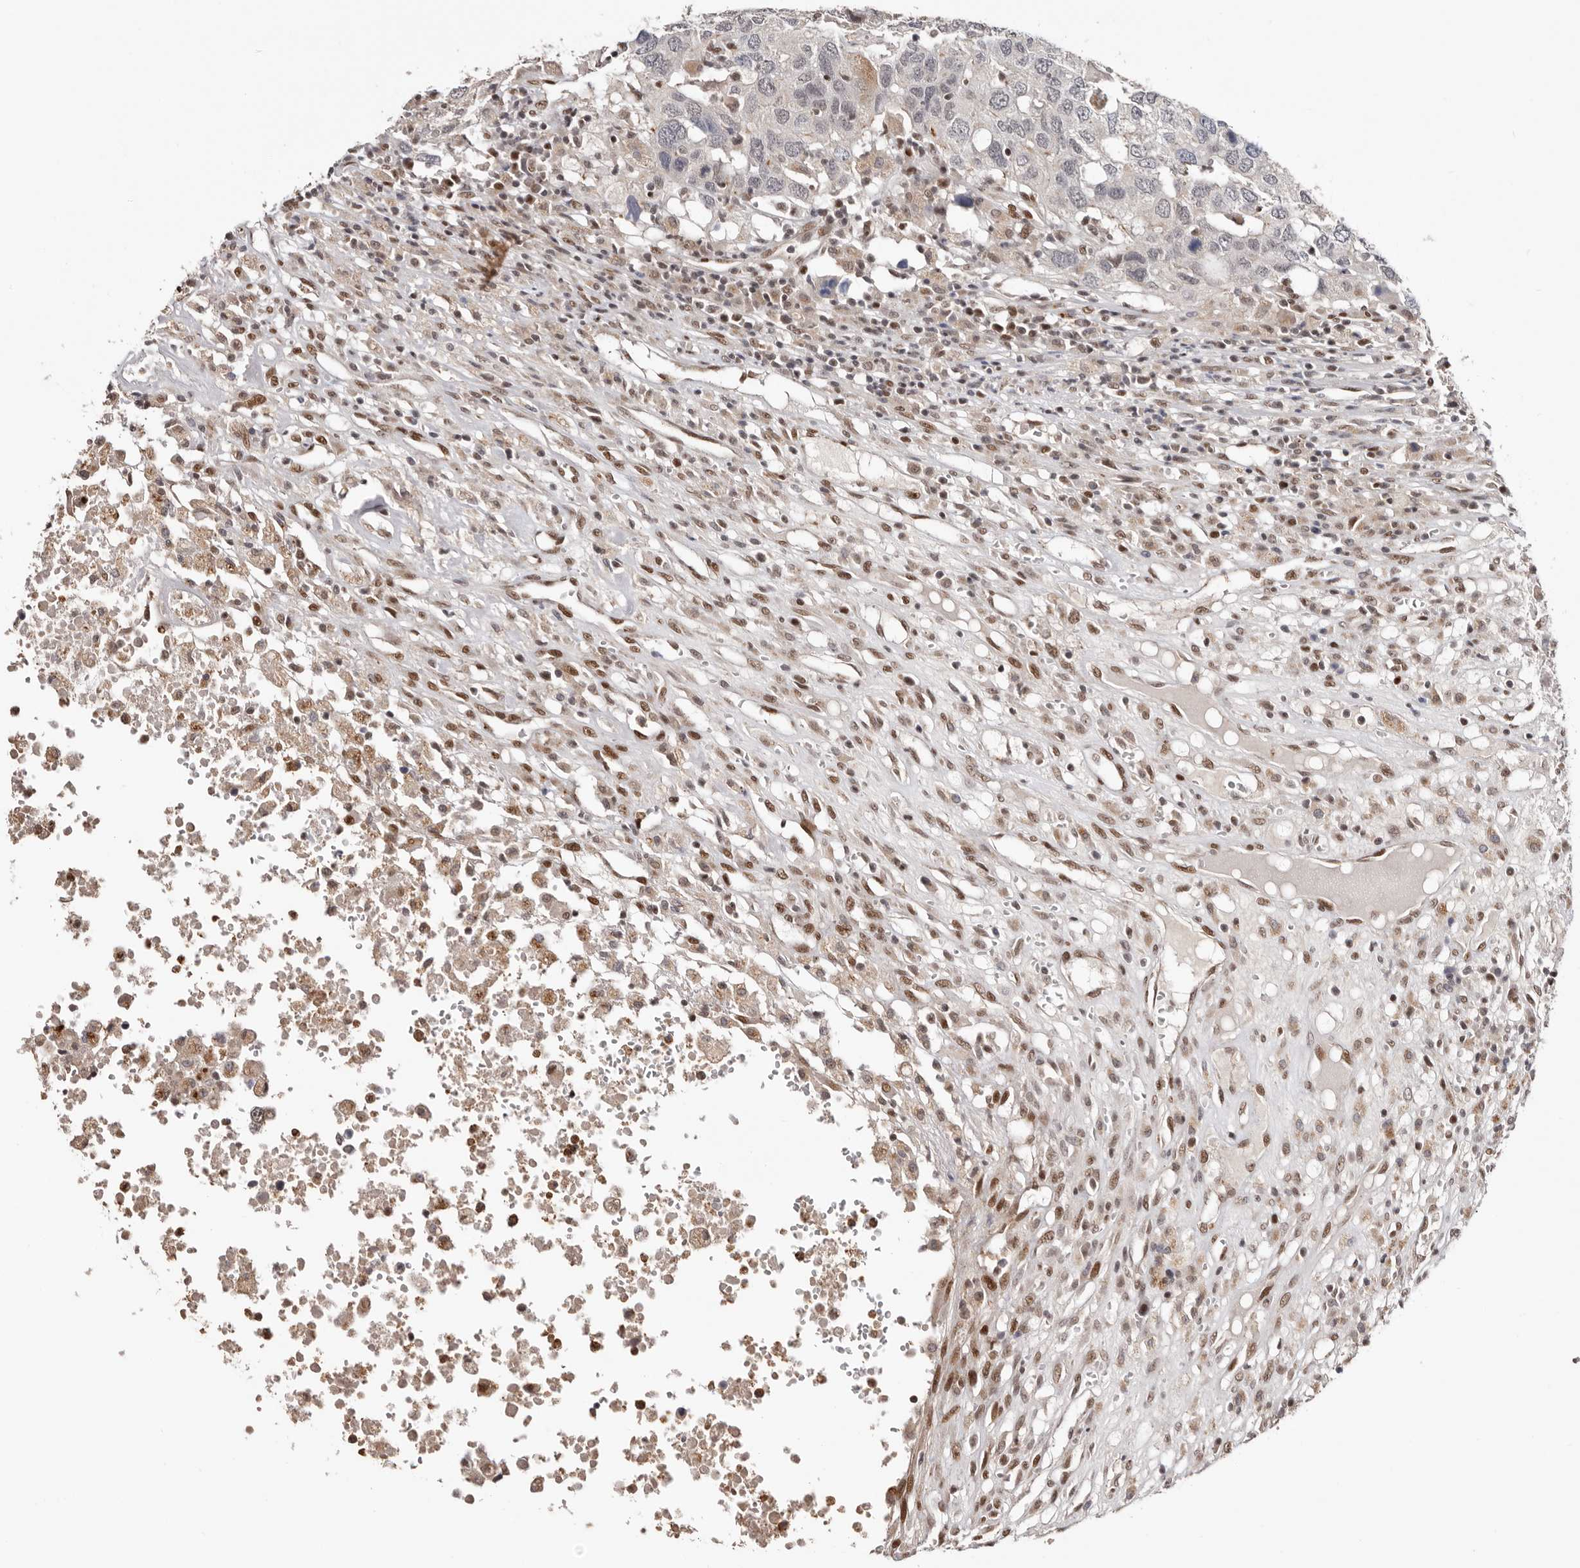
{"staining": {"intensity": "negative", "quantity": "none", "location": "none"}, "tissue": "head and neck cancer", "cell_type": "Tumor cells", "image_type": "cancer", "snomed": [{"axis": "morphology", "description": "Squamous cell carcinoma, NOS"}, {"axis": "topography", "description": "Head-Neck"}], "caption": "Immunohistochemistry (IHC) of head and neck cancer reveals no staining in tumor cells.", "gene": "SMAD7", "patient": {"sex": "male", "age": 66}}